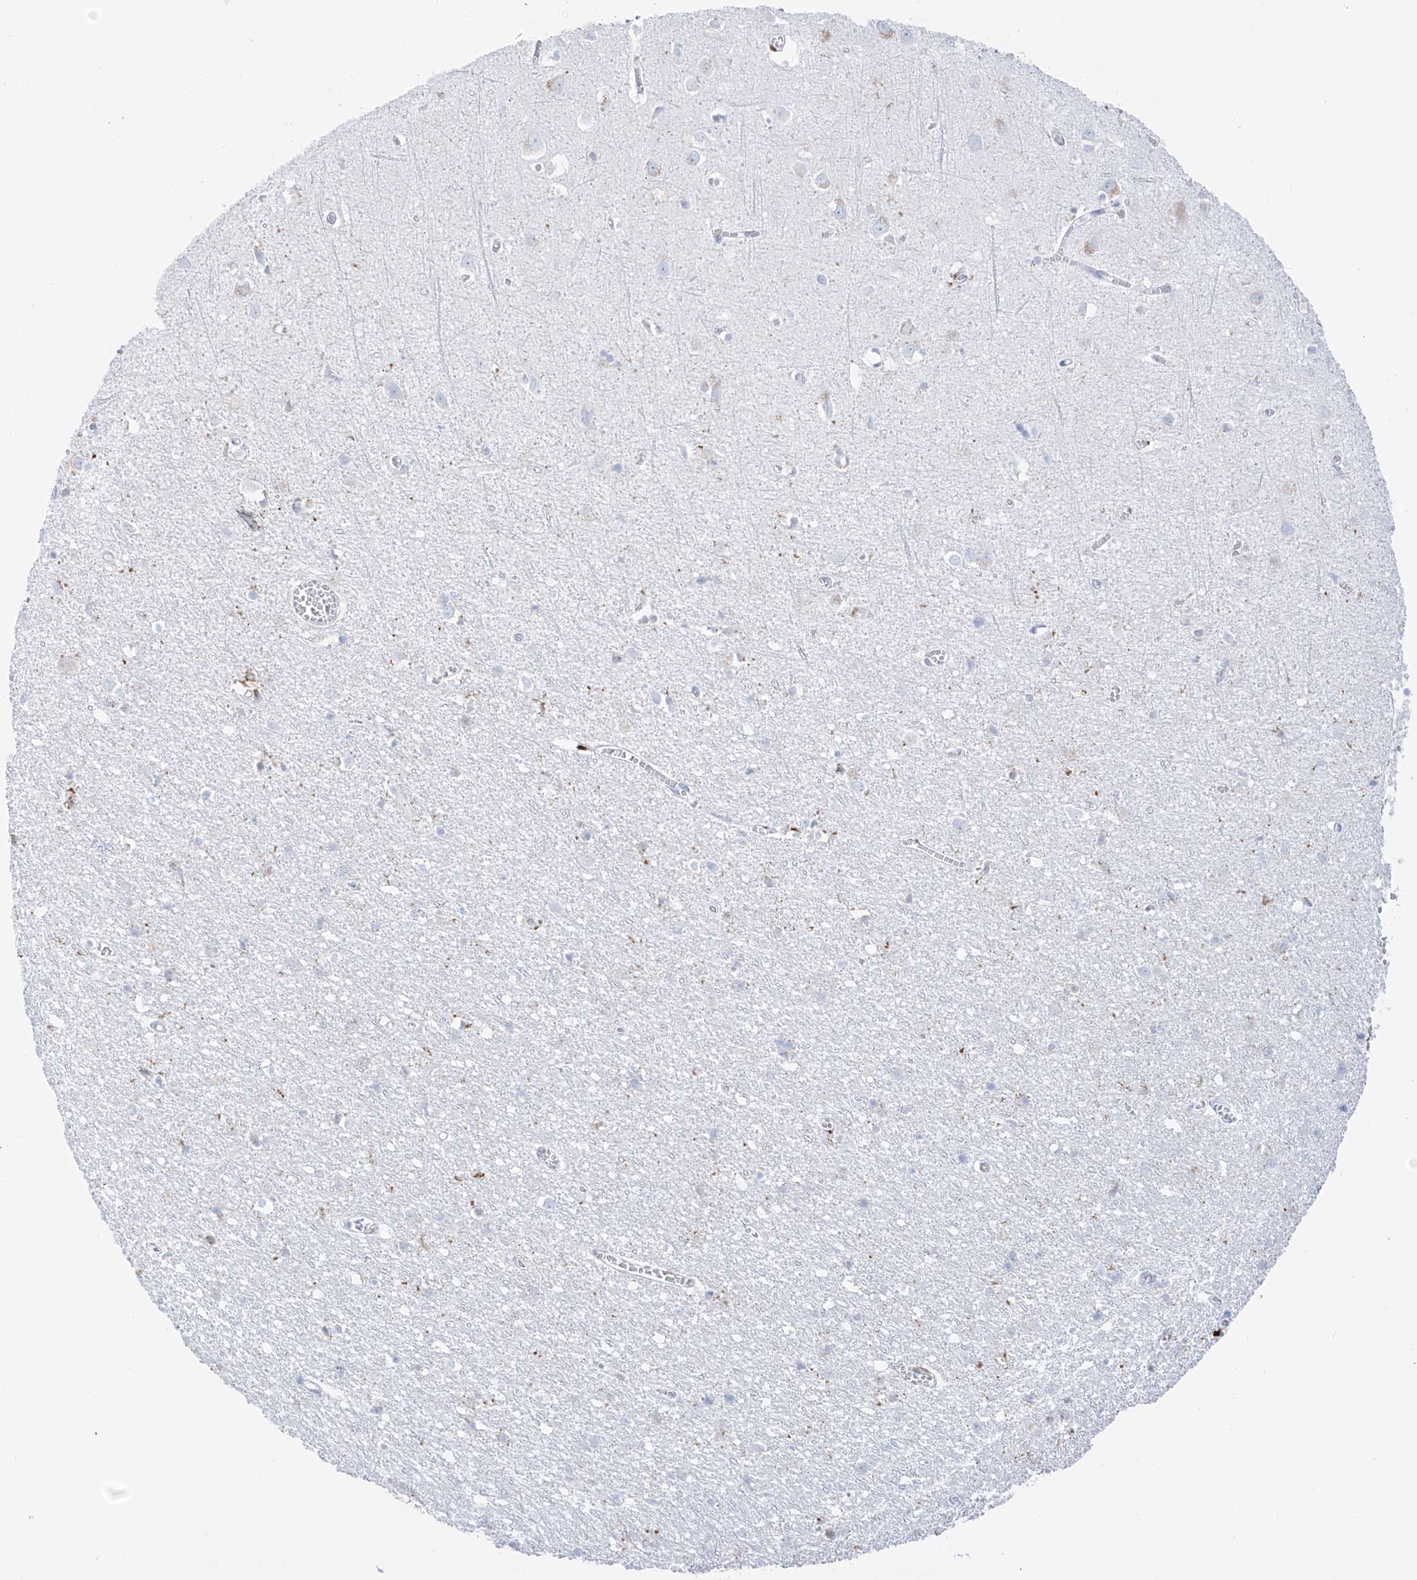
{"staining": {"intensity": "negative", "quantity": "none", "location": "none"}, "tissue": "cerebral cortex", "cell_type": "Endothelial cells", "image_type": "normal", "snomed": [{"axis": "morphology", "description": "Normal tissue, NOS"}, {"axis": "topography", "description": "Cerebral cortex"}], "caption": "There is no significant positivity in endothelial cells of cerebral cortex. (Stains: DAB (3,3'-diaminobenzidine) immunohistochemistry (IHC) with hematoxylin counter stain, Microscopy: brightfield microscopy at high magnification).", "gene": "PSPH", "patient": {"sex": "female", "age": 64}}